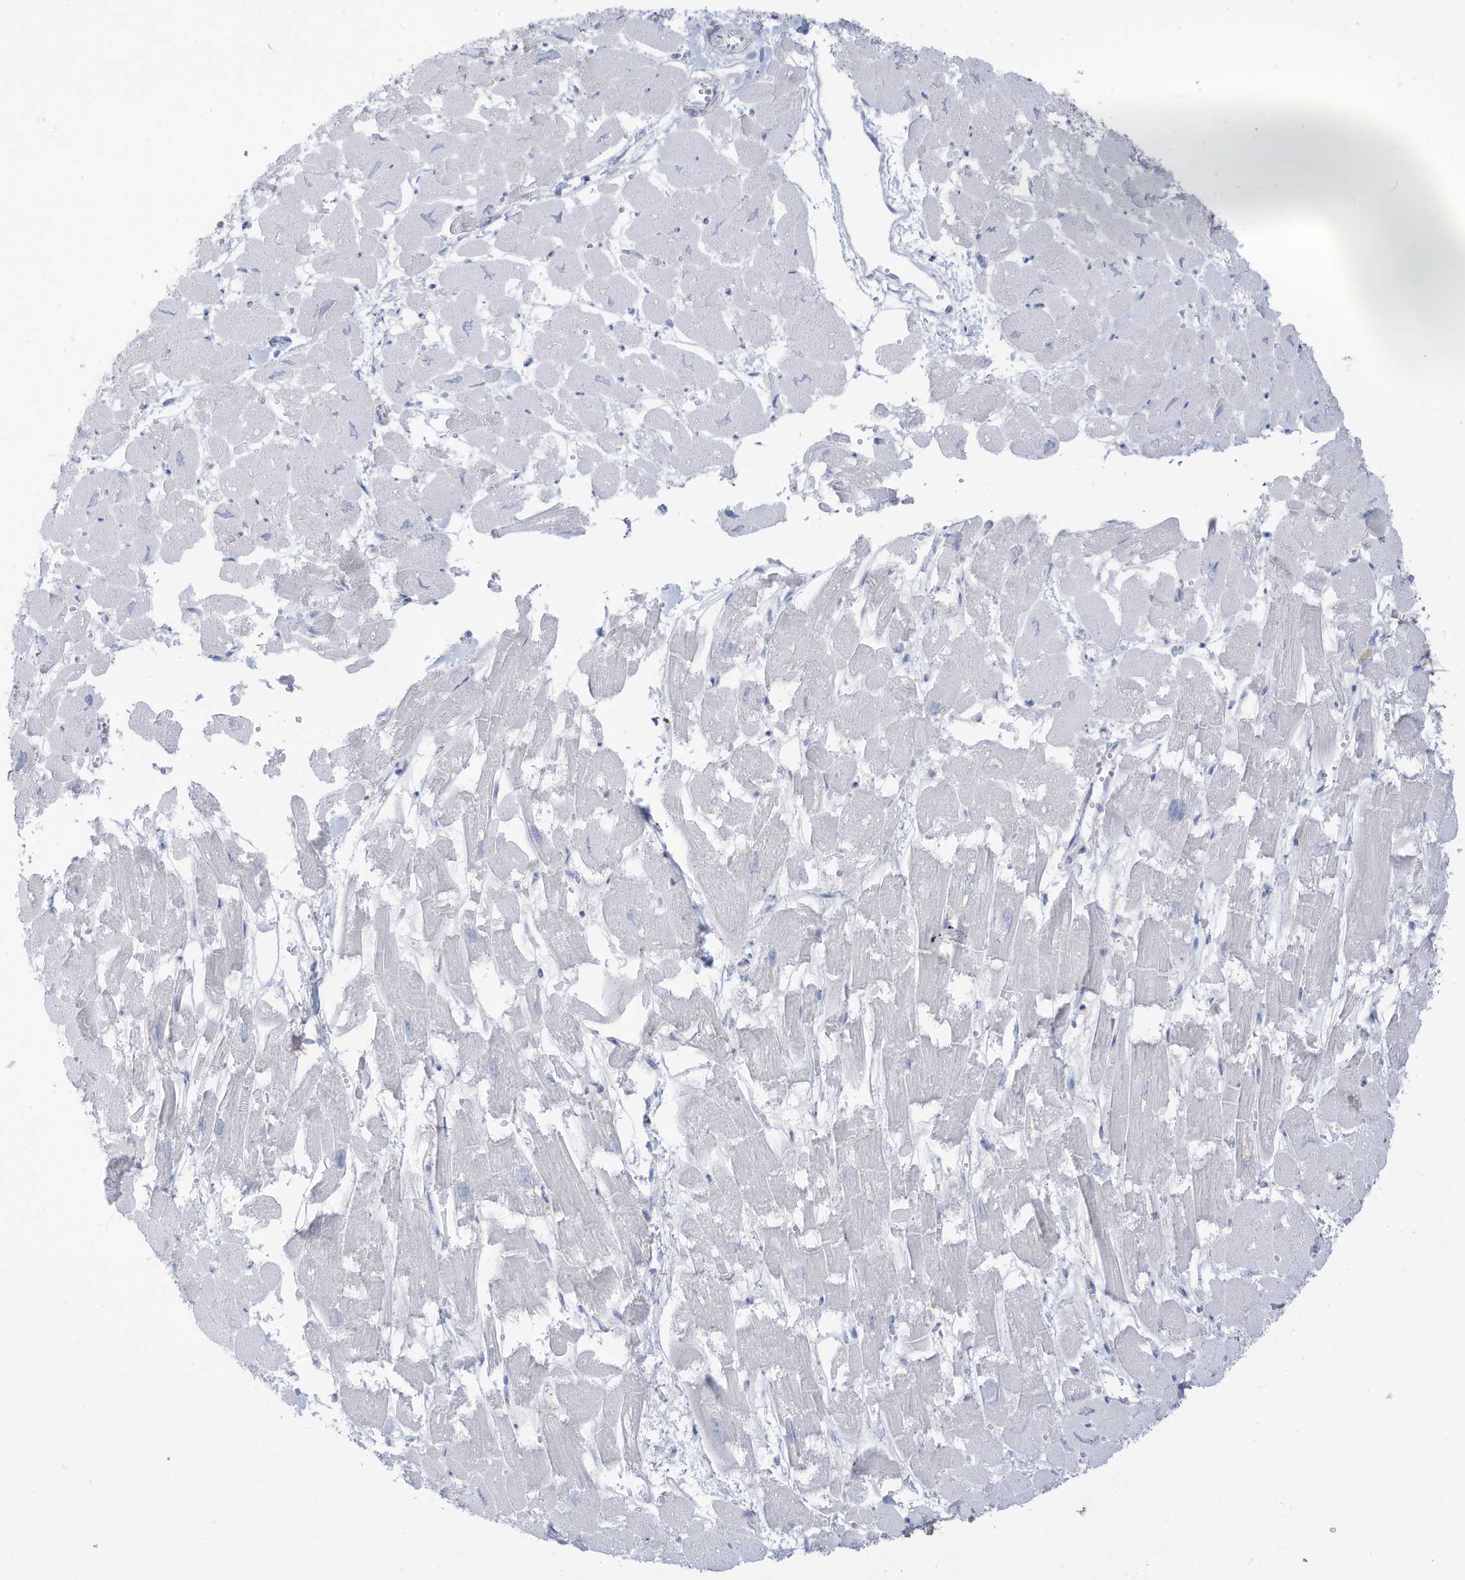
{"staining": {"intensity": "negative", "quantity": "none", "location": "none"}, "tissue": "heart muscle", "cell_type": "Cardiomyocytes", "image_type": "normal", "snomed": [{"axis": "morphology", "description": "Normal tissue, NOS"}, {"axis": "topography", "description": "Heart"}], "caption": "Immunohistochemistry (IHC) image of normal heart muscle: human heart muscle stained with DAB (3,3'-diaminobenzidine) shows no significant protein expression in cardiomyocytes. (DAB (3,3'-diaminobenzidine) immunohistochemistry (IHC), high magnification).", "gene": "HSD17B13", "patient": {"sex": "male", "age": 54}}